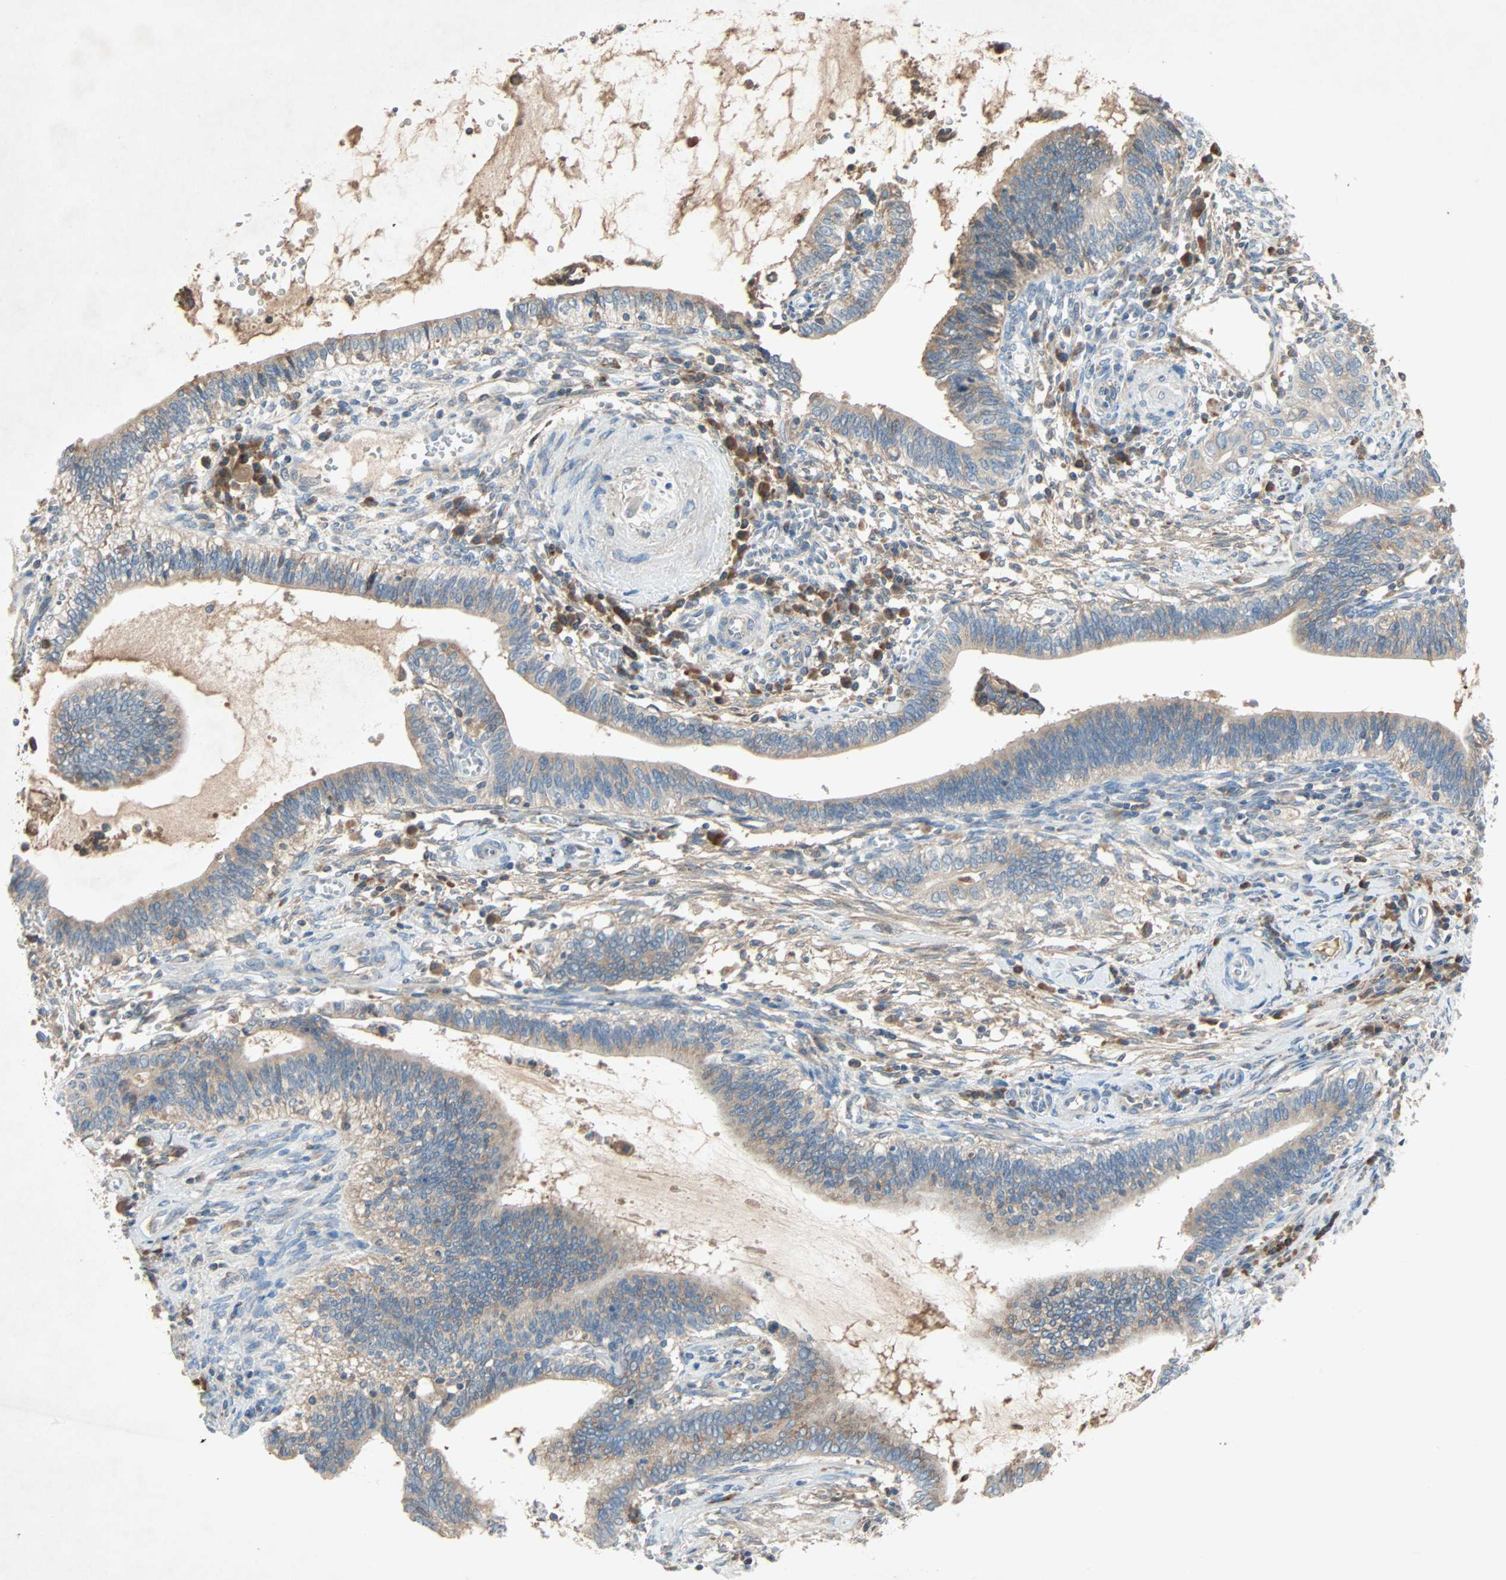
{"staining": {"intensity": "weak", "quantity": ">75%", "location": "cytoplasmic/membranous"}, "tissue": "cervical cancer", "cell_type": "Tumor cells", "image_type": "cancer", "snomed": [{"axis": "morphology", "description": "Adenocarcinoma, NOS"}, {"axis": "topography", "description": "Cervix"}], "caption": "Tumor cells reveal low levels of weak cytoplasmic/membranous expression in about >75% of cells in adenocarcinoma (cervical).", "gene": "XYLT1", "patient": {"sex": "female", "age": 44}}